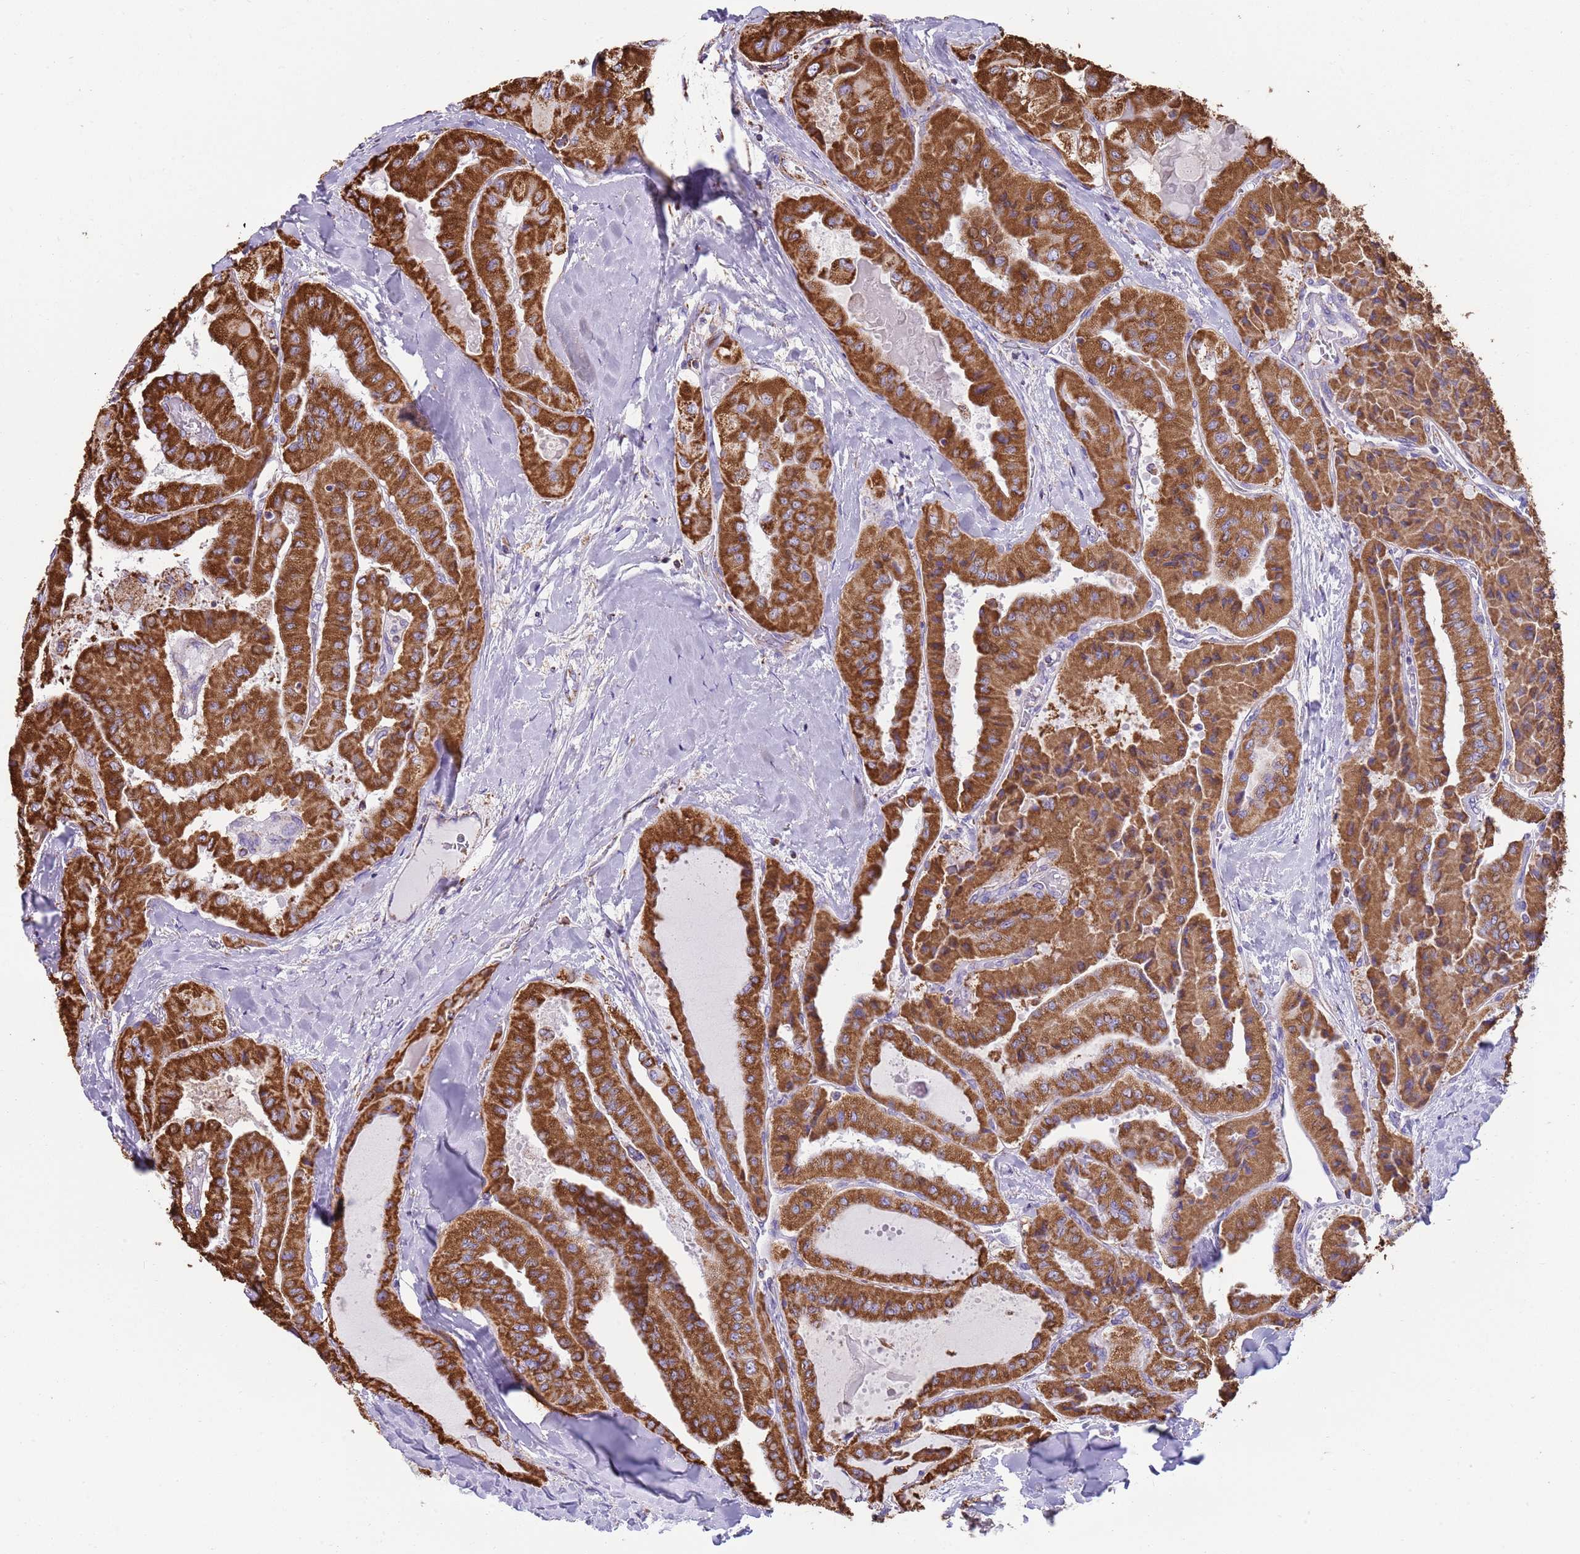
{"staining": {"intensity": "strong", "quantity": ">75%", "location": "cytoplasmic/membranous"}, "tissue": "thyroid cancer", "cell_type": "Tumor cells", "image_type": "cancer", "snomed": [{"axis": "morphology", "description": "Normal tissue, NOS"}, {"axis": "morphology", "description": "Papillary adenocarcinoma, NOS"}, {"axis": "topography", "description": "Thyroid gland"}], "caption": "Papillary adenocarcinoma (thyroid) stained with a protein marker demonstrates strong staining in tumor cells.", "gene": "TTLL1", "patient": {"sex": "female", "age": 59}}